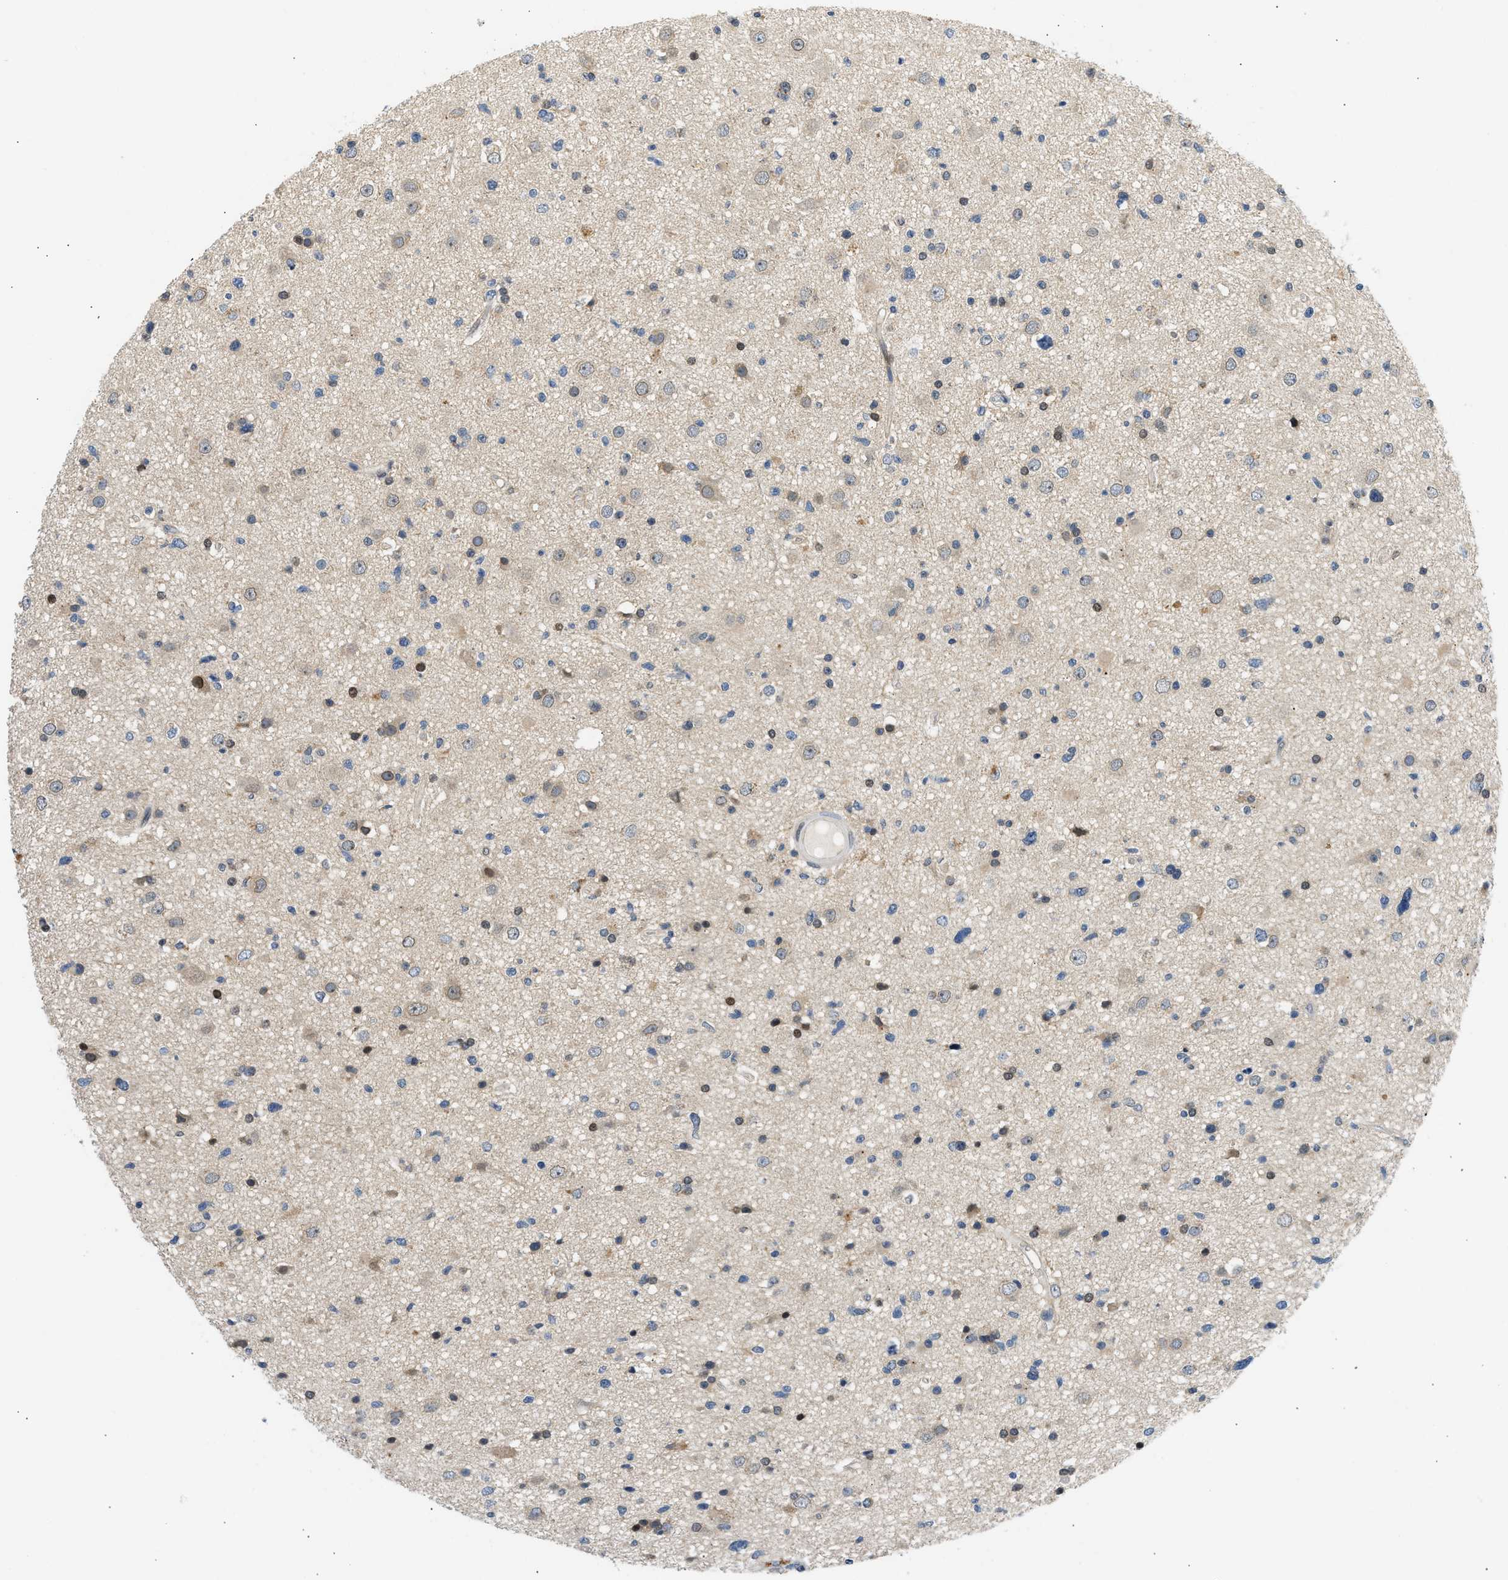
{"staining": {"intensity": "moderate", "quantity": "<25%", "location": "nuclear"}, "tissue": "glioma", "cell_type": "Tumor cells", "image_type": "cancer", "snomed": [{"axis": "morphology", "description": "Glioma, malignant, High grade"}, {"axis": "topography", "description": "Brain"}], "caption": "There is low levels of moderate nuclear expression in tumor cells of malignant glioma (high-grade), as demonstrated by immunohistochemical staining (brown color).", "gene": "OLIG3", "patient": {"sex": "male", "age": 33}}